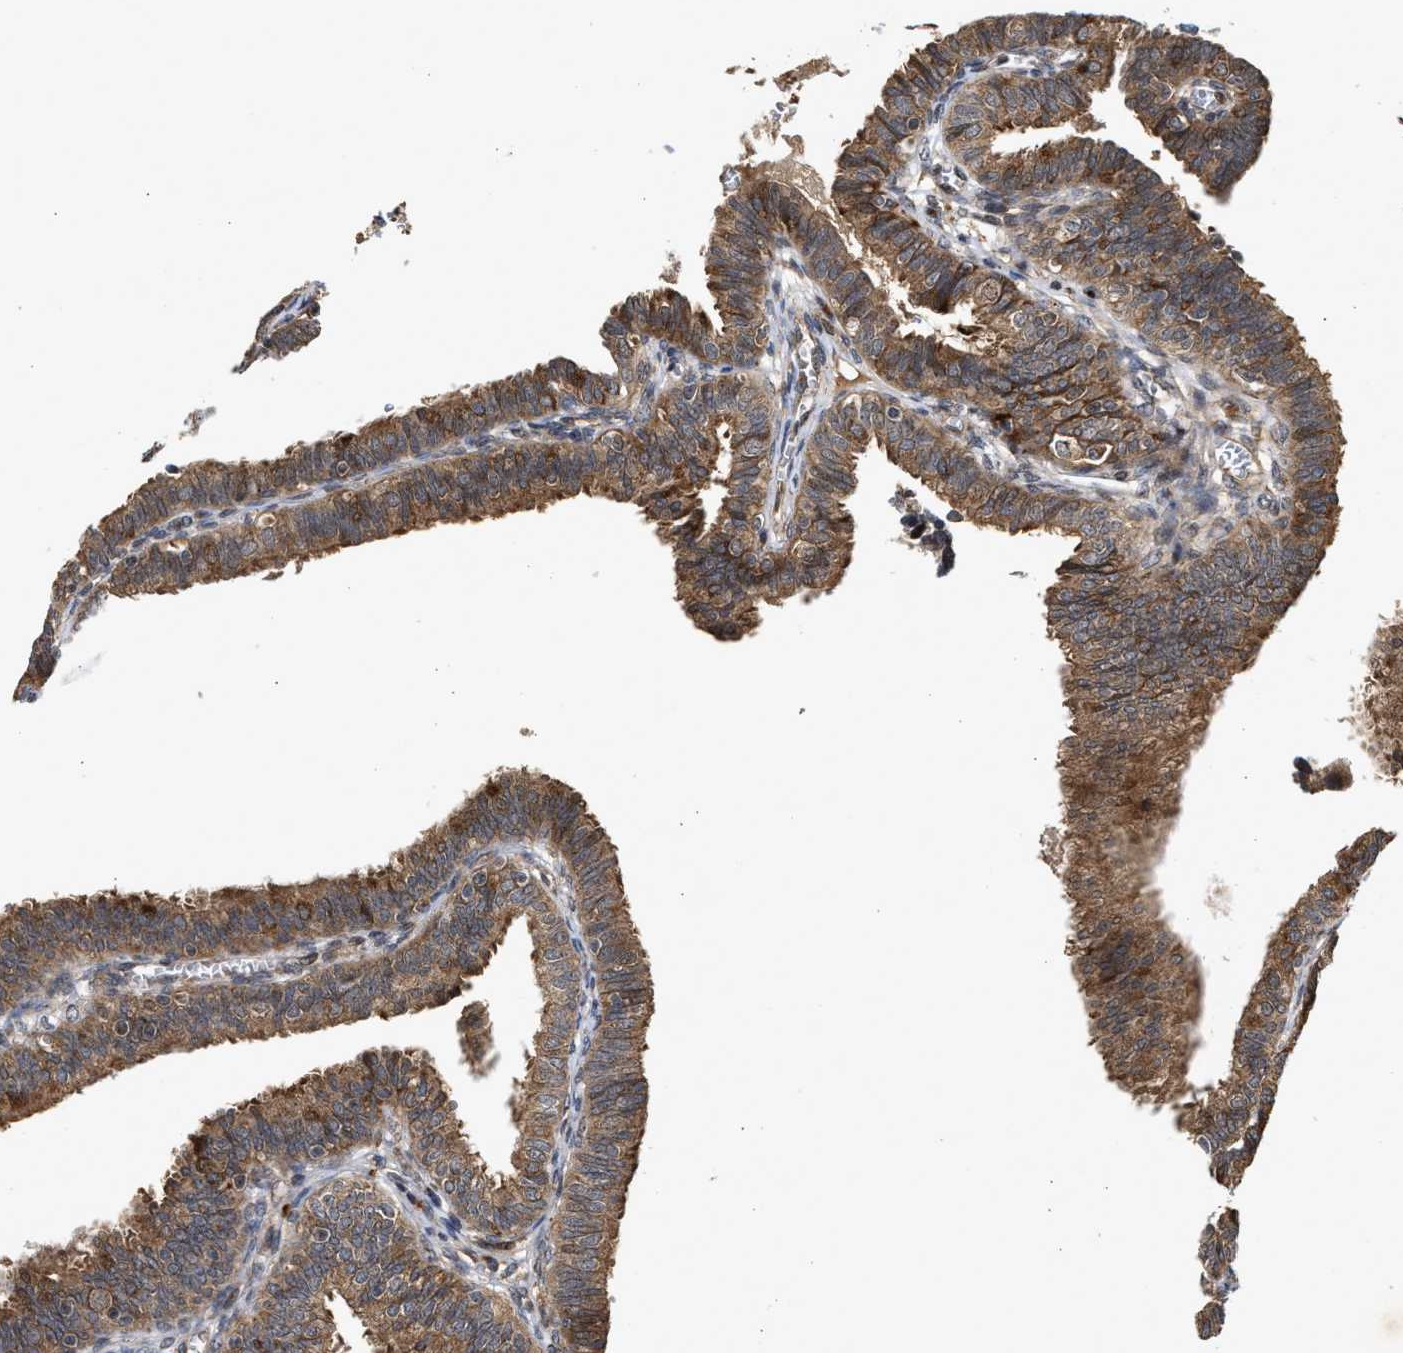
{"staining": {"intensity": "strong", "quantity": ">75%", "location": "cytoplasmic/membranous"}, "tissue": "fallopian tube", "cell_type": "Glandular cells", "image_type": "normal", "snomed": [{"axis": "morphology", "description": "Normal tissue, NOS"}, {"axis": "topography", "description": "Fallopian tube"}], "caption": "An image showing strong cytoplasmic/membranous expression in approximately >75% of glandular cells in normal fallopian tube, as visualized by brown immunohistochemical staining.", "gene": "CFLAR", "patient": {"sex": "female", "age": 46}}